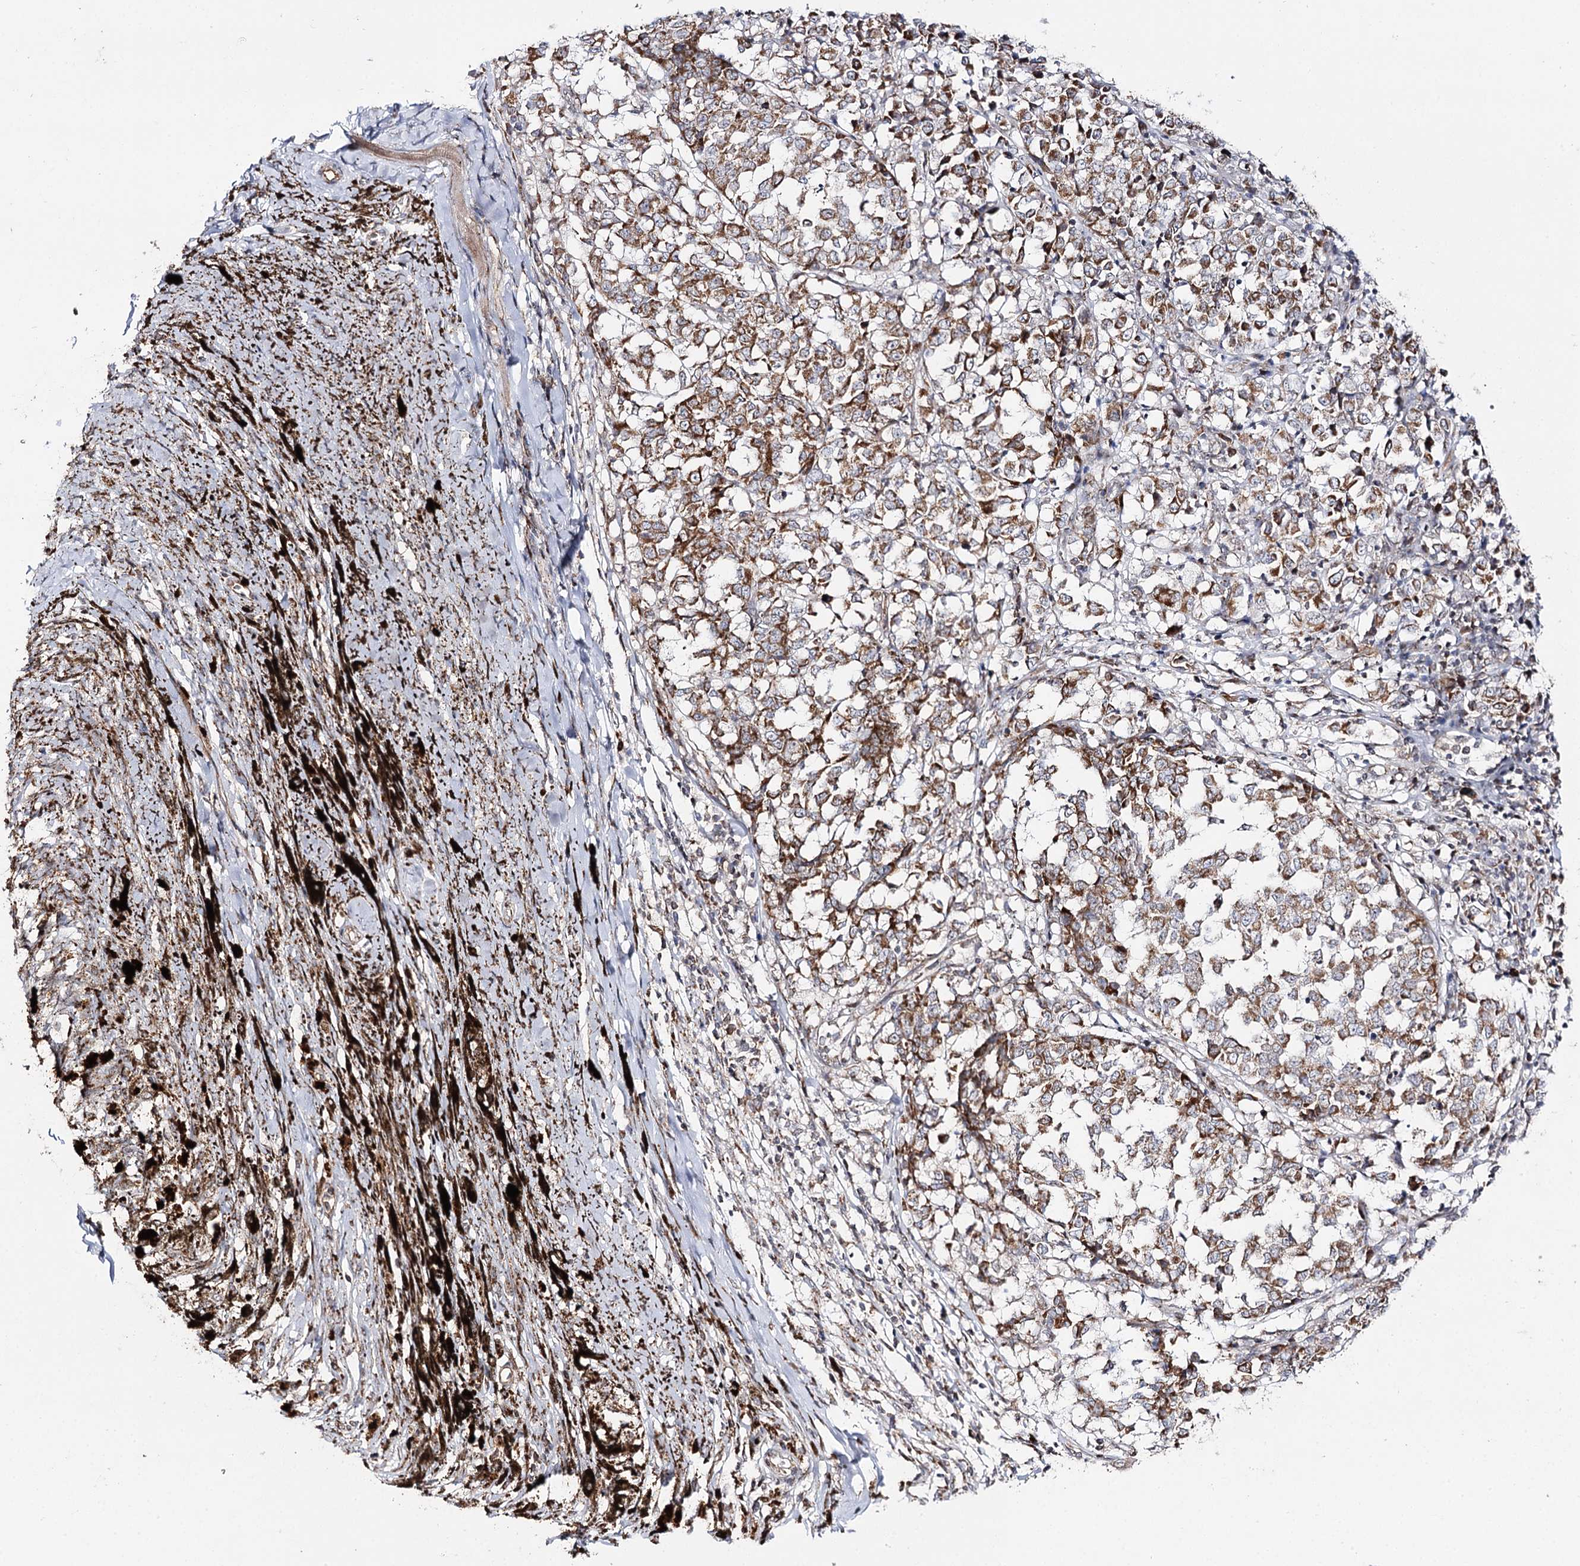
{"staining": {"intensity": "moderate", "quantity": "25%-75%", "location": "cytoplasmic/membranous"}, "tissue": "melanoma", "cell_type": "Tumor cells", "image_type": "cancer", "snomed": [{"axis": "morphology", "description": "Malignant melanoma, NOS"}, {"axis": "topography", "description": "Skin"}], "caption": "IHC micrograph of human melanoma stained for a protein (brown), which displays medium levels of moderate cytoplasmic/membranous expression in about 25%-75% of tumor cells.", "gene": "CBR4", "patient": {"sex": "female", "age": 72}}